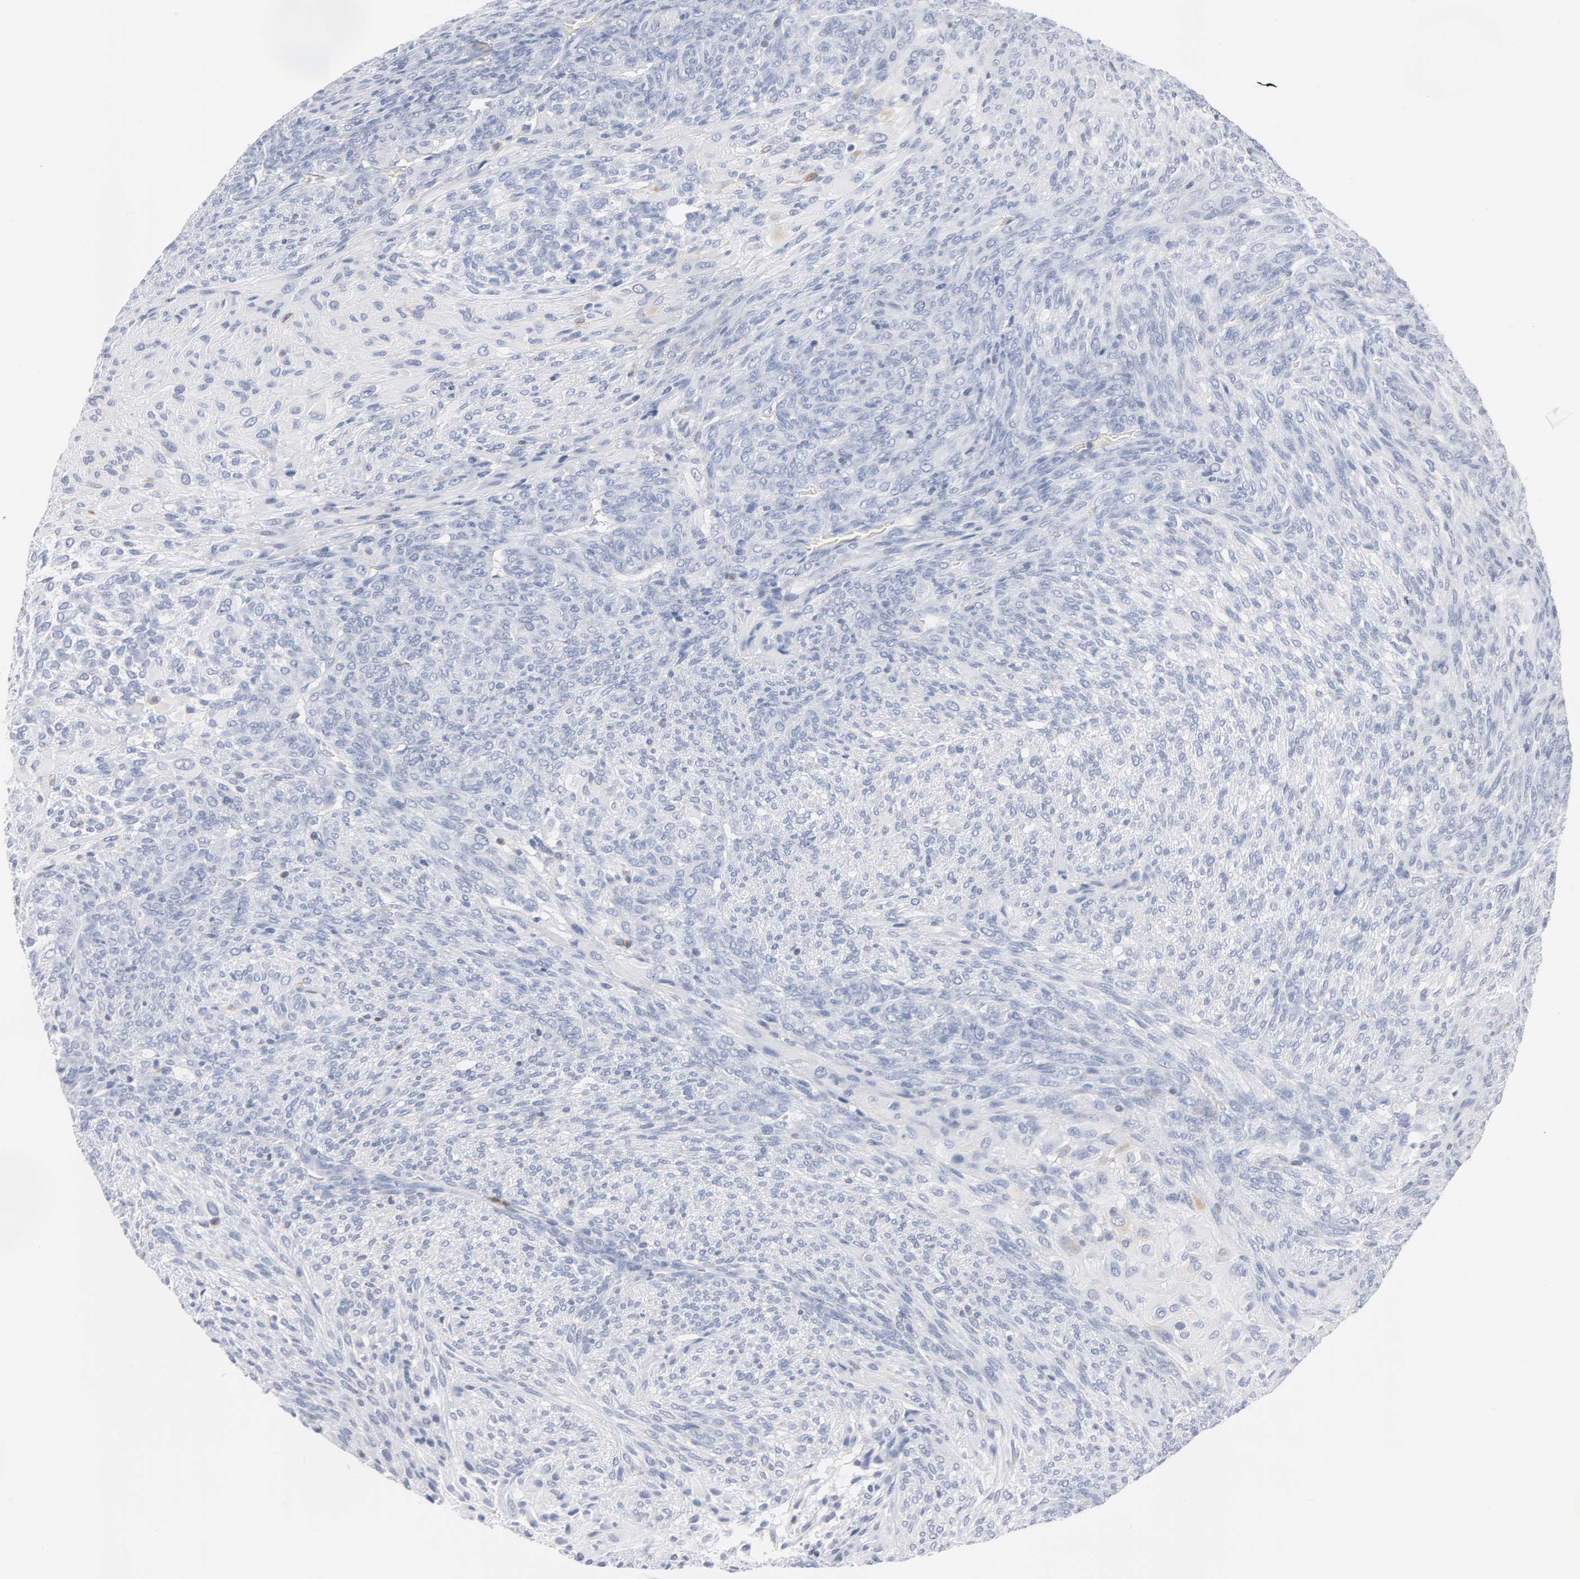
{"staining": {"intensity": "negative", "quantity": "none", "location": "none"}, "tissue": "glioma", "cell_type": "Tumor cells", "image_type": "cancer", "snomed": [{"axis": "morphology", "description": "Glioma, malignant, High grade"}, {"axis": "topography", "description": "Cerebral cortex"}], "caption": "Glioma was stained to show a protein in brown. There is no significant expression in tumor cells. (DAB IHC with hematoxylin counter stain).", "gene": "PTK2B", "patient": {"sex": "female", "age": 55}}